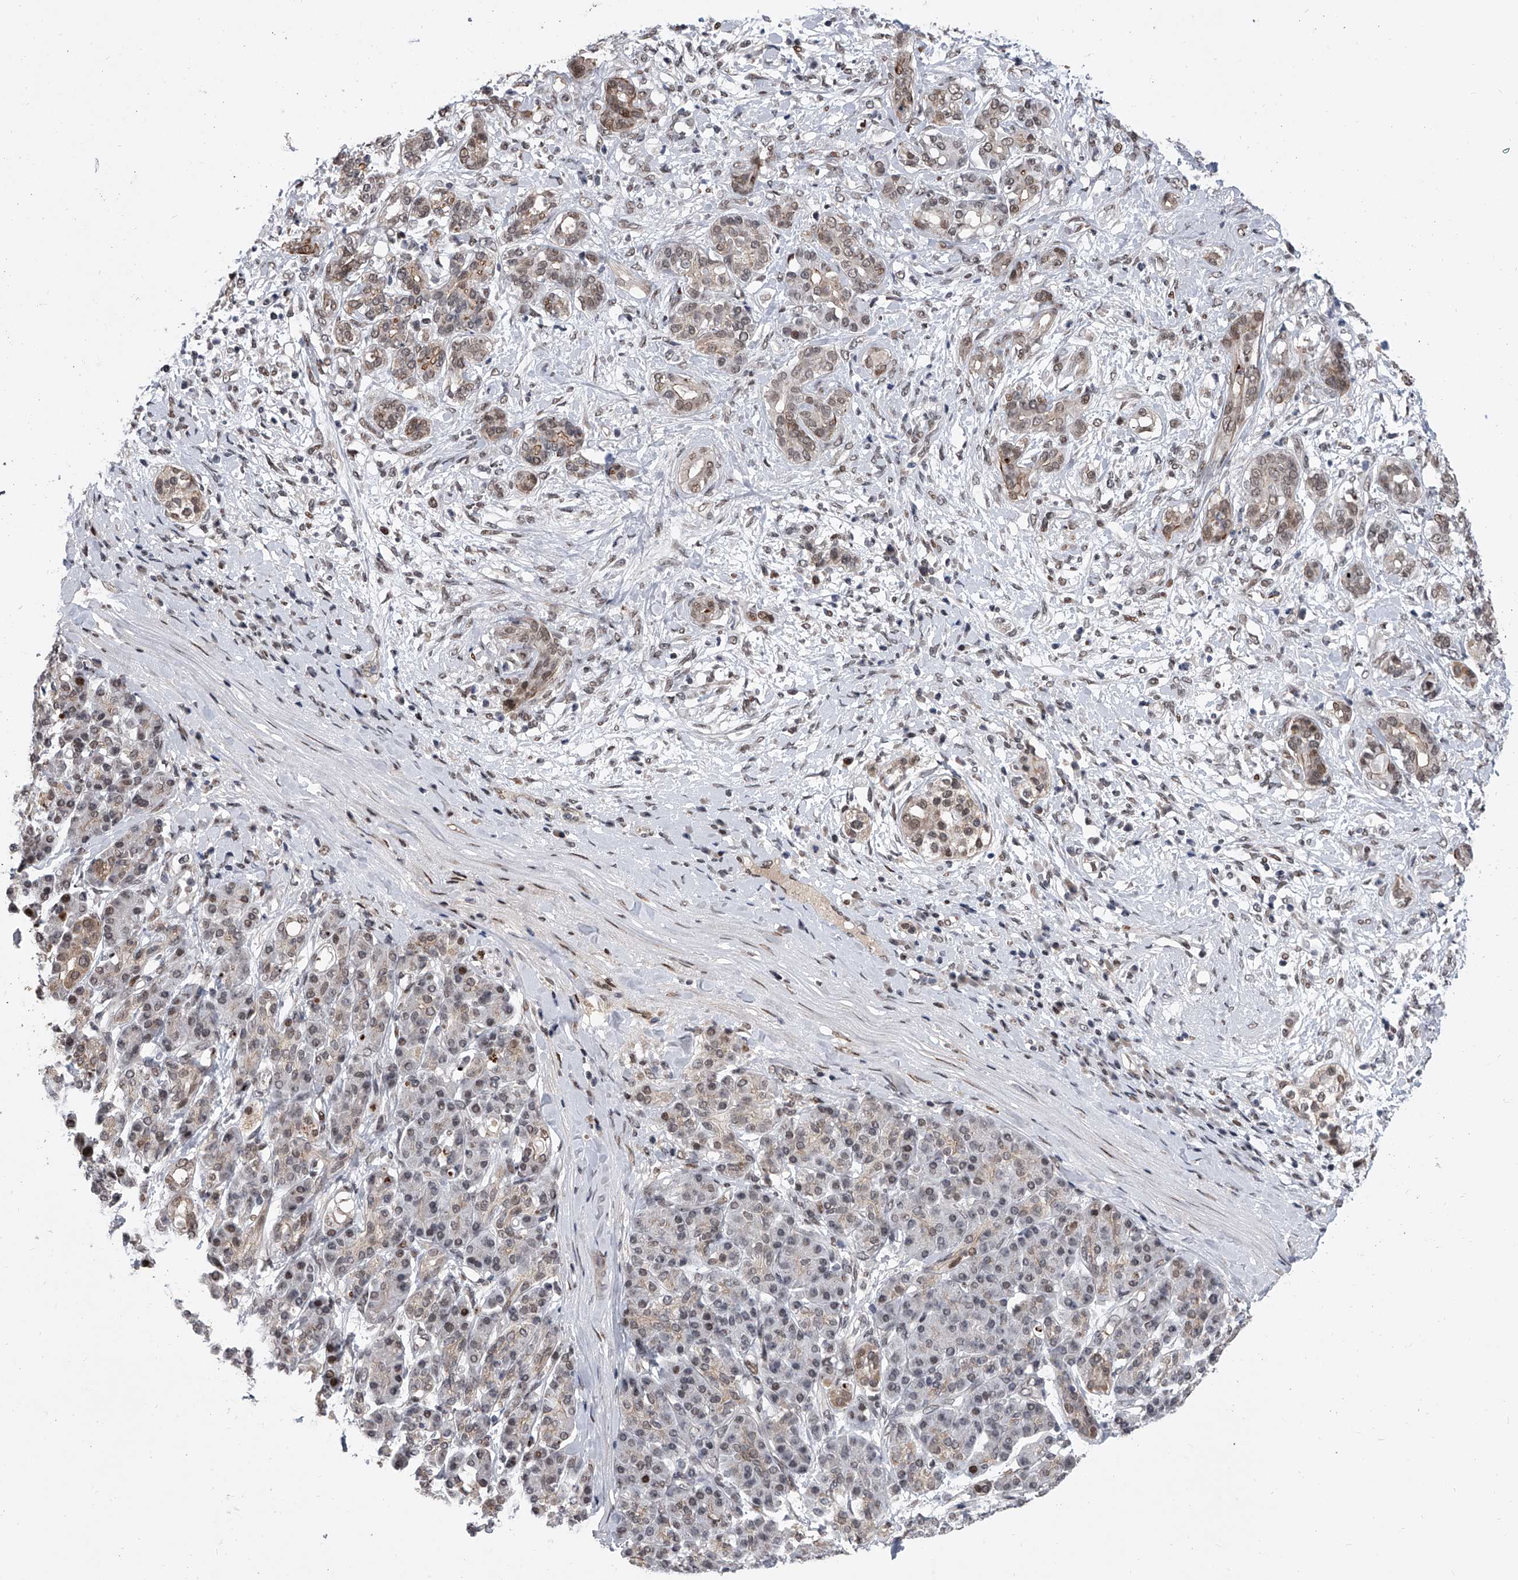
{"staining": {"intensity": "weak", "quantity": "<25%", "location": "cytoplasmic/membranous,nuclear"}, "tissue": "pancreatic cancer", "cell_type": "Tumor cells", "image_type": "cancer", "snomed": [{"axis": "morphology", "description": "Adenocarcinoma, NOS"}, {"axis": "topography", "description": "Pancreas"}], "caption": "The micrograph shows no significant staining in tumor cells of pancreatic adenocarcinoma.", "gene": "ZNF426", "patient": {"sex": "female", "age": 56}}